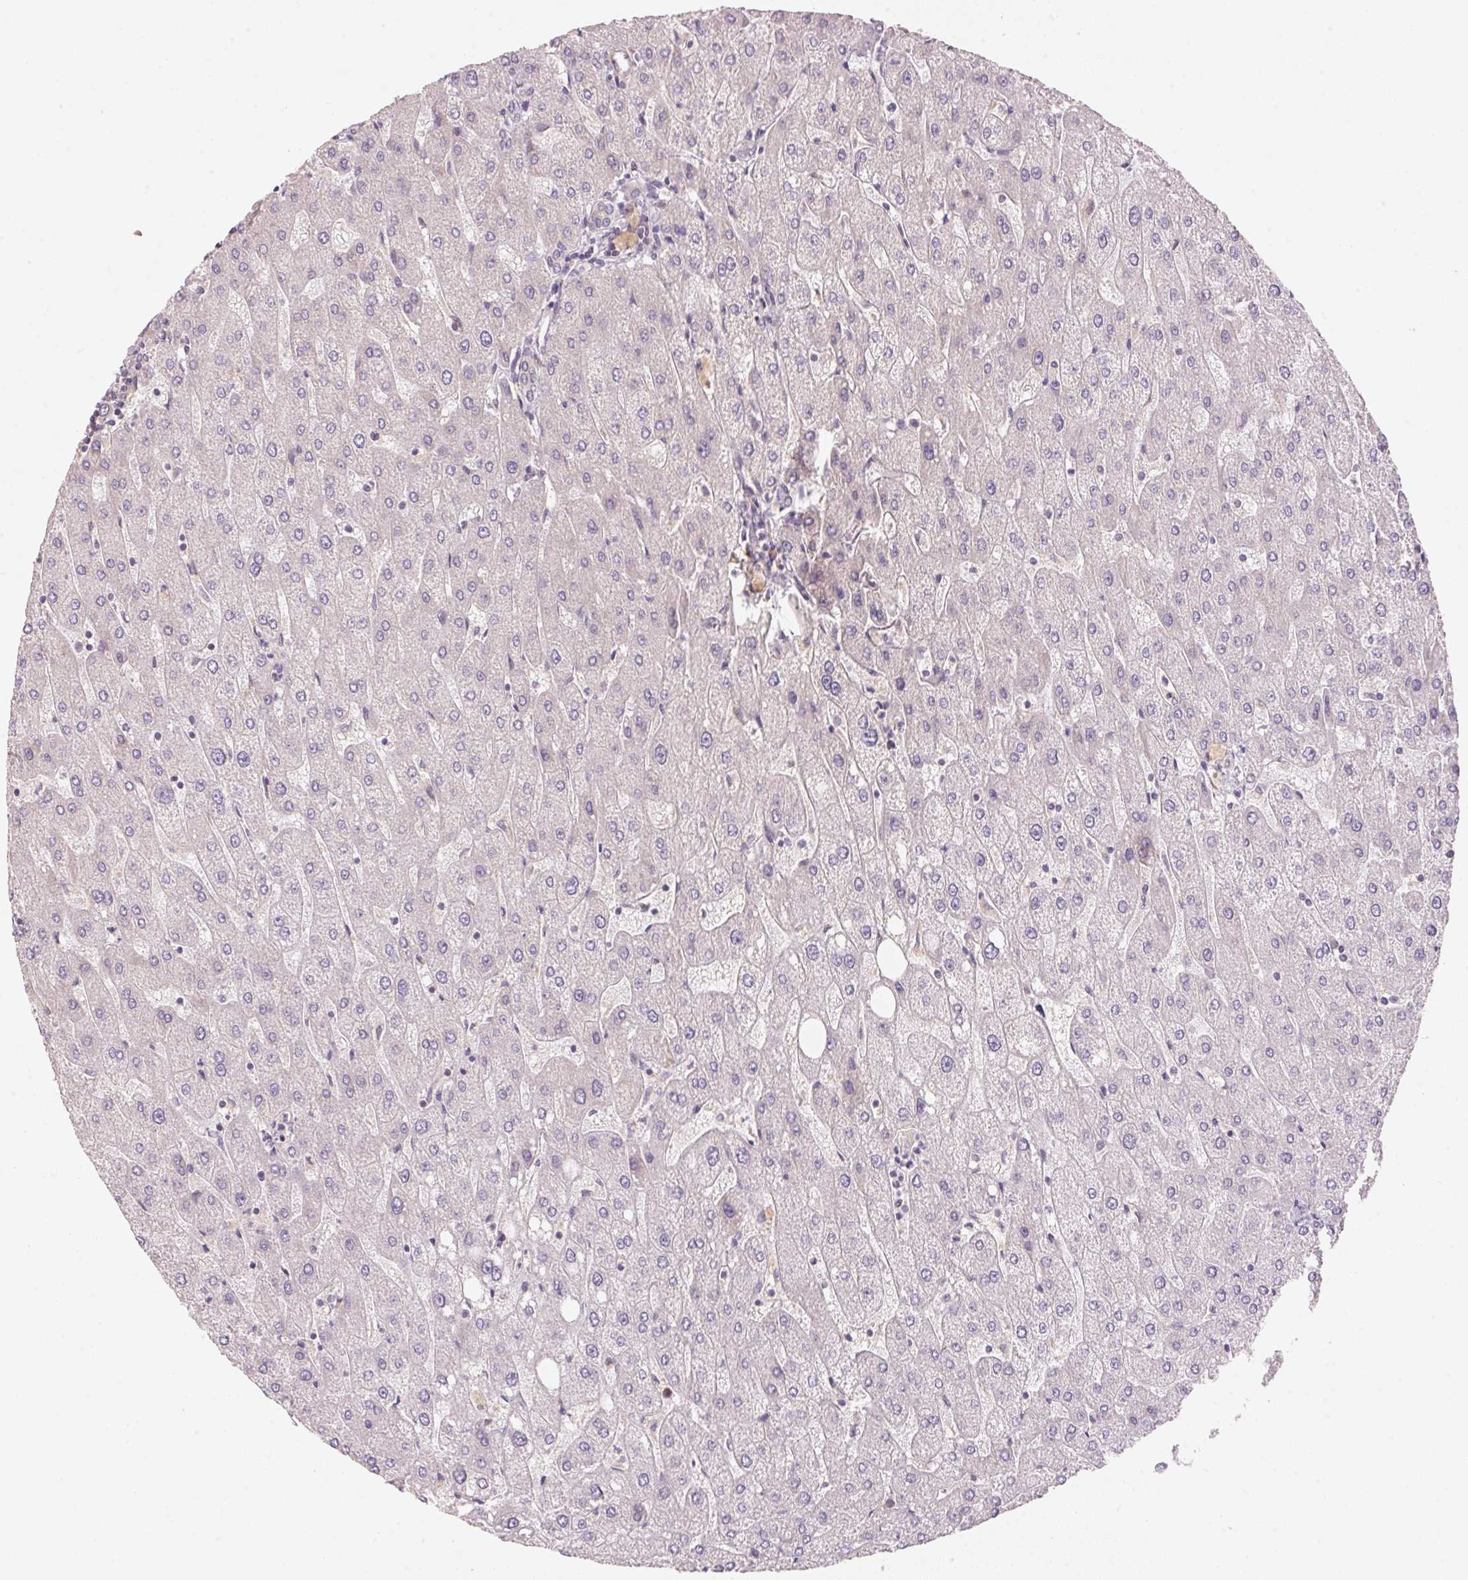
{"staining": {"intensity": "weak", "quantity": "<25%", "location": "cytoplasmic/membranous"}, "tissue": "liver", "cell_type": "Cholangiocytes", "image_type": "normal", "snomed": [{"axis": "morphology", "description": "Normal tissue, NOS"}, {"axis": "topography", "description": "Liver"}], "caption": "This is an immunohistochemistry histopathology image of benign human liver. There is no positivity in cholangiocytes.", "gene": "BLOC1S2", "patient": {"sex": "male", "age": 67}}